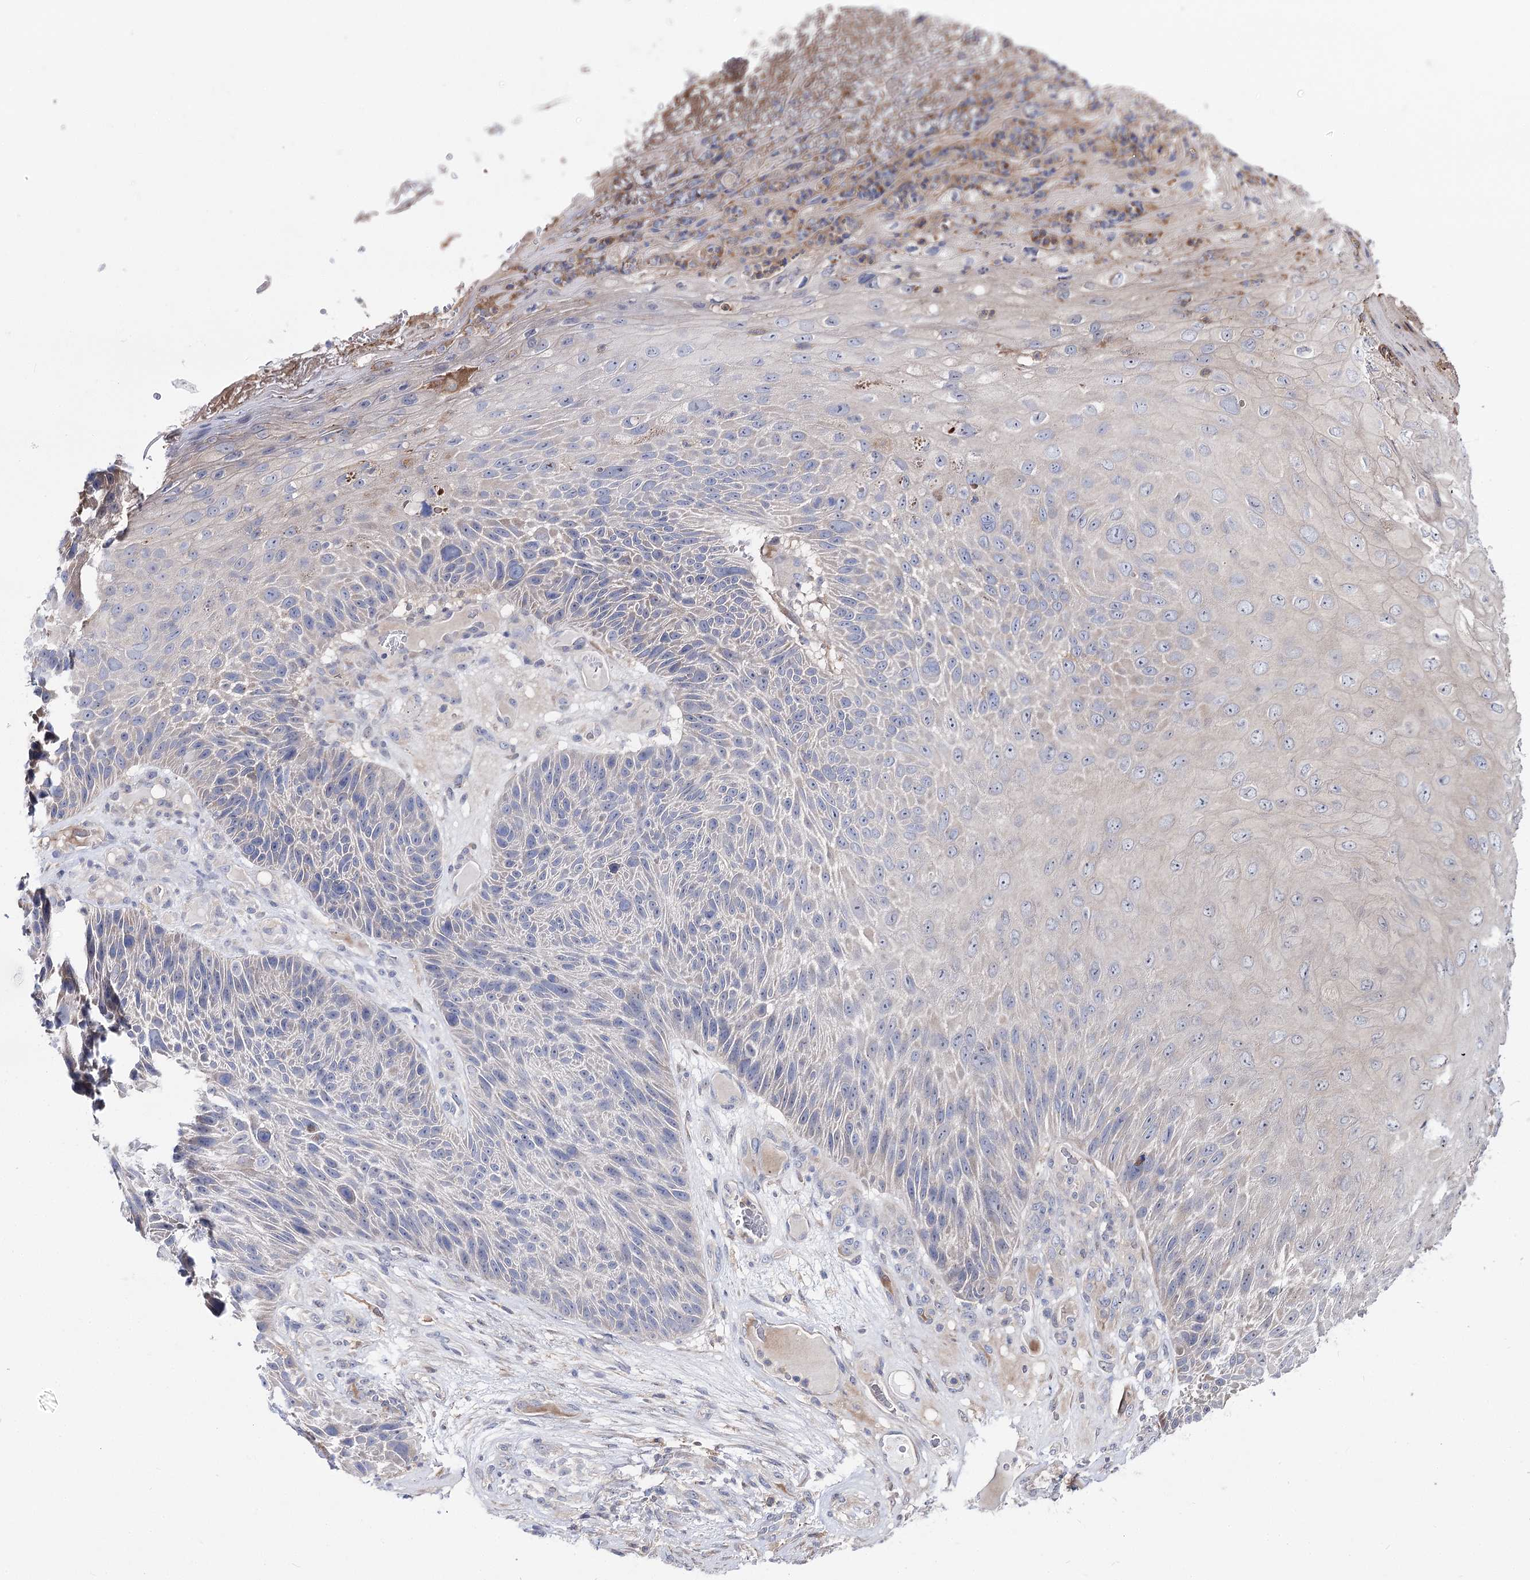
{"staining": {"intensity": "negative", "quantity": "none", "location": "none"}, "tissue": "skin cancer", "cell_type": "Tumor cells", "image_type": "cancer", "snomed": [{"axis": "morphology", "description": "Squamous cell carcinoma, NOS"}, {"axis": "topography", "description": "Skin"}], "caption": "Squamous cell carcinoma (skin) was stained to show a protein in brown. There is no significant staining in tumor cells.", "gene": "UGP2", "patient": {"sex": "female", "age": 88}}